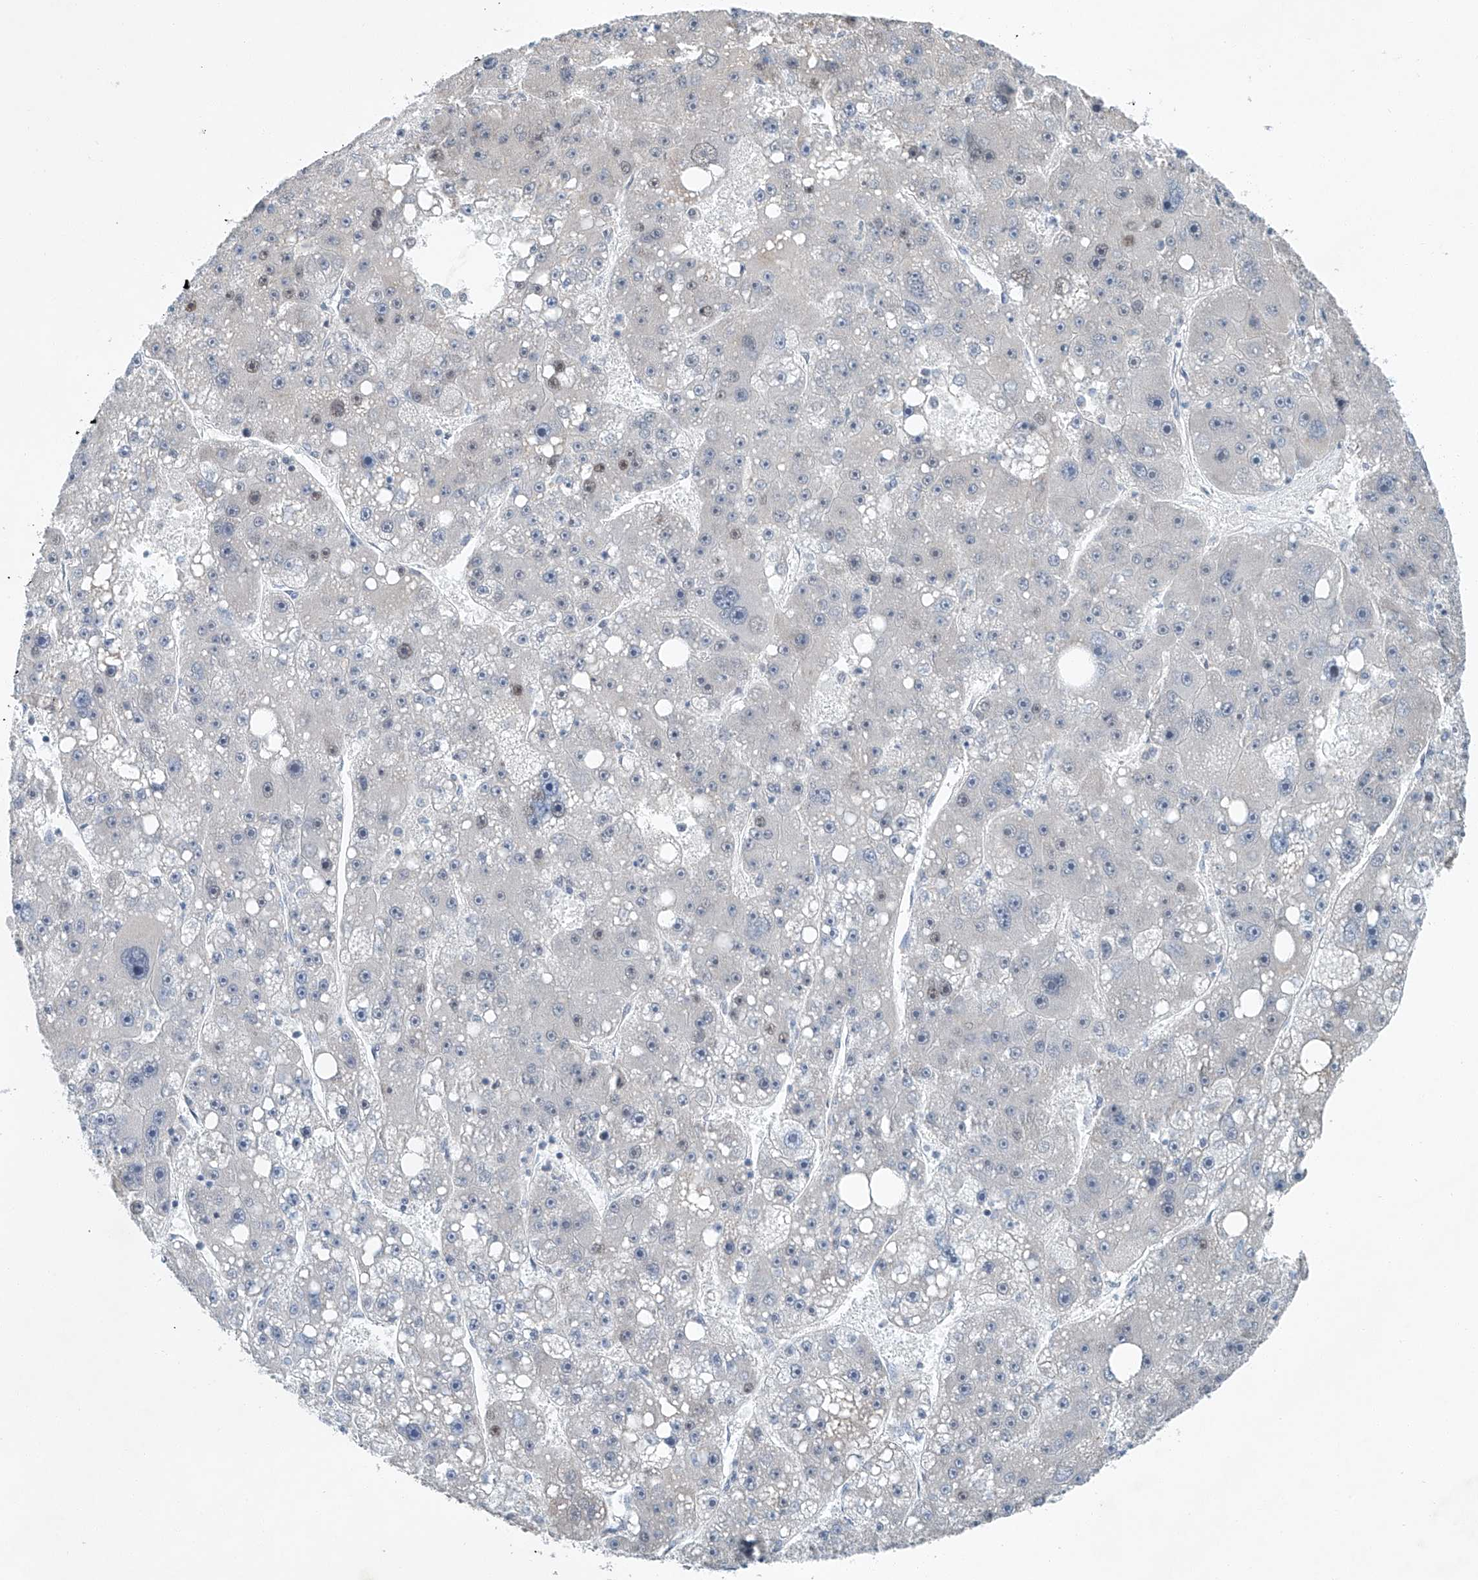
{"staining": {"intensity": "weak", "quantity": "<25%", "location": "nuclear"}, "tissue": "liver cancer", "cell_type": "Tumor cells", "image_type": "cancer", "snomed": [{"axis": "morphology", "description": "Carcinoma, Hepatocellular, NOS"}, {"axis": "topography", "description": "Liver"}], "caption": "The histopathology image displays no significant expression in tumor cells of hepatocellular carcinoma (liver).", "gene": "TAF8", "patient": {"sex": "female", "age": 61}}